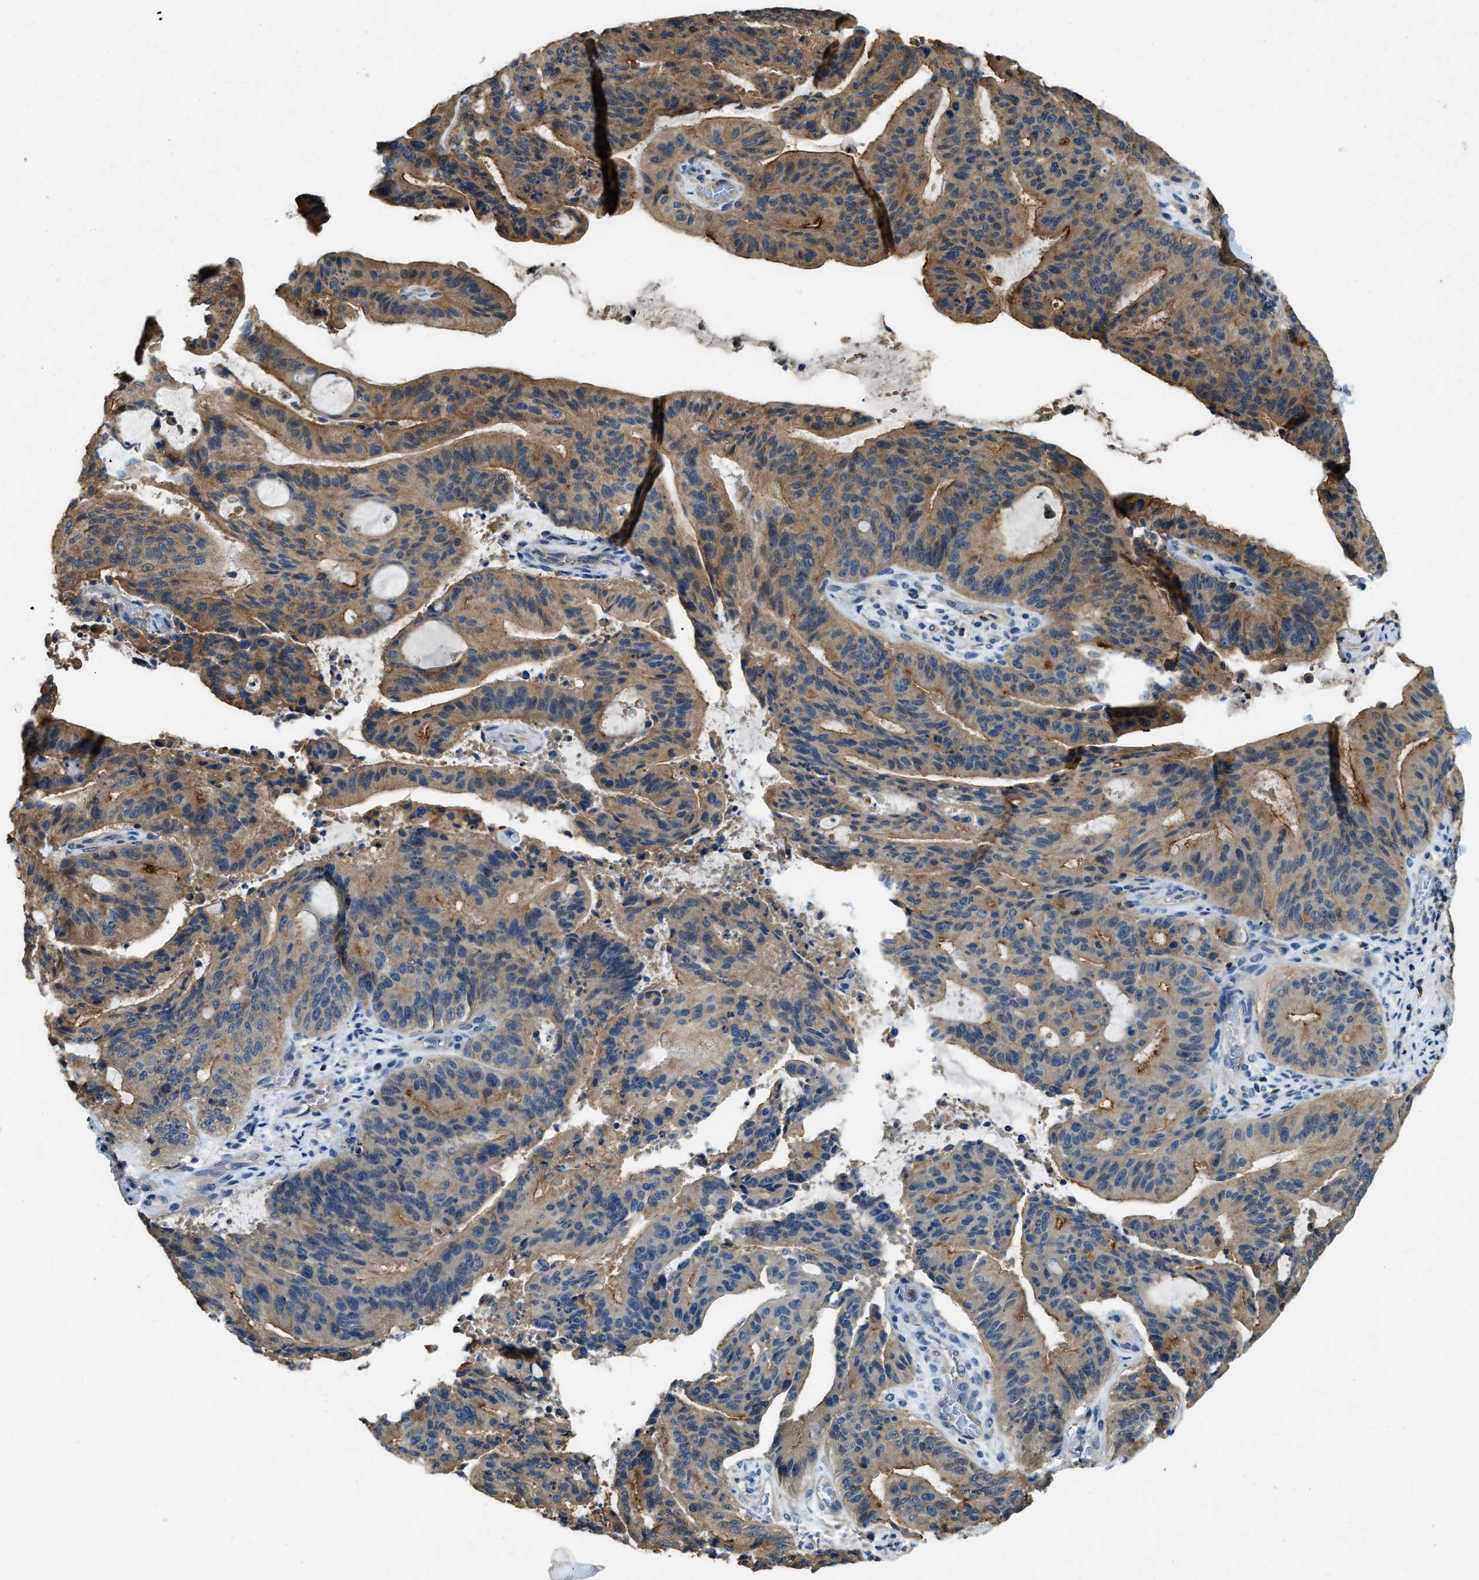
{"staining": {"intensity": "weak", "quantity": "25%-75%", "location": "cytoplasmic/membranous"}, "tissue": "liver cancer", "cell_type": "Tumor cells", "image_type": "cancer", "snomed": [{"axis": "morphology", "description": "Normal tissue, NOS"}, {"axis": "morphology", "description": "Cholangiocarcinoma"}, {"axis": "topography", "description": "Liver"}, {"axis": "topography", "description": "Peripheral nerve tissue"}], "caption": "Protein expression by IHC demonstrates weak cytoplasmic/membranous positivity in approximately 25%-75% of tumor cells in liver cholangiocarcinoma.", "gene": "ATP8B1", "patient": {"sex": "female", "age": 73}}